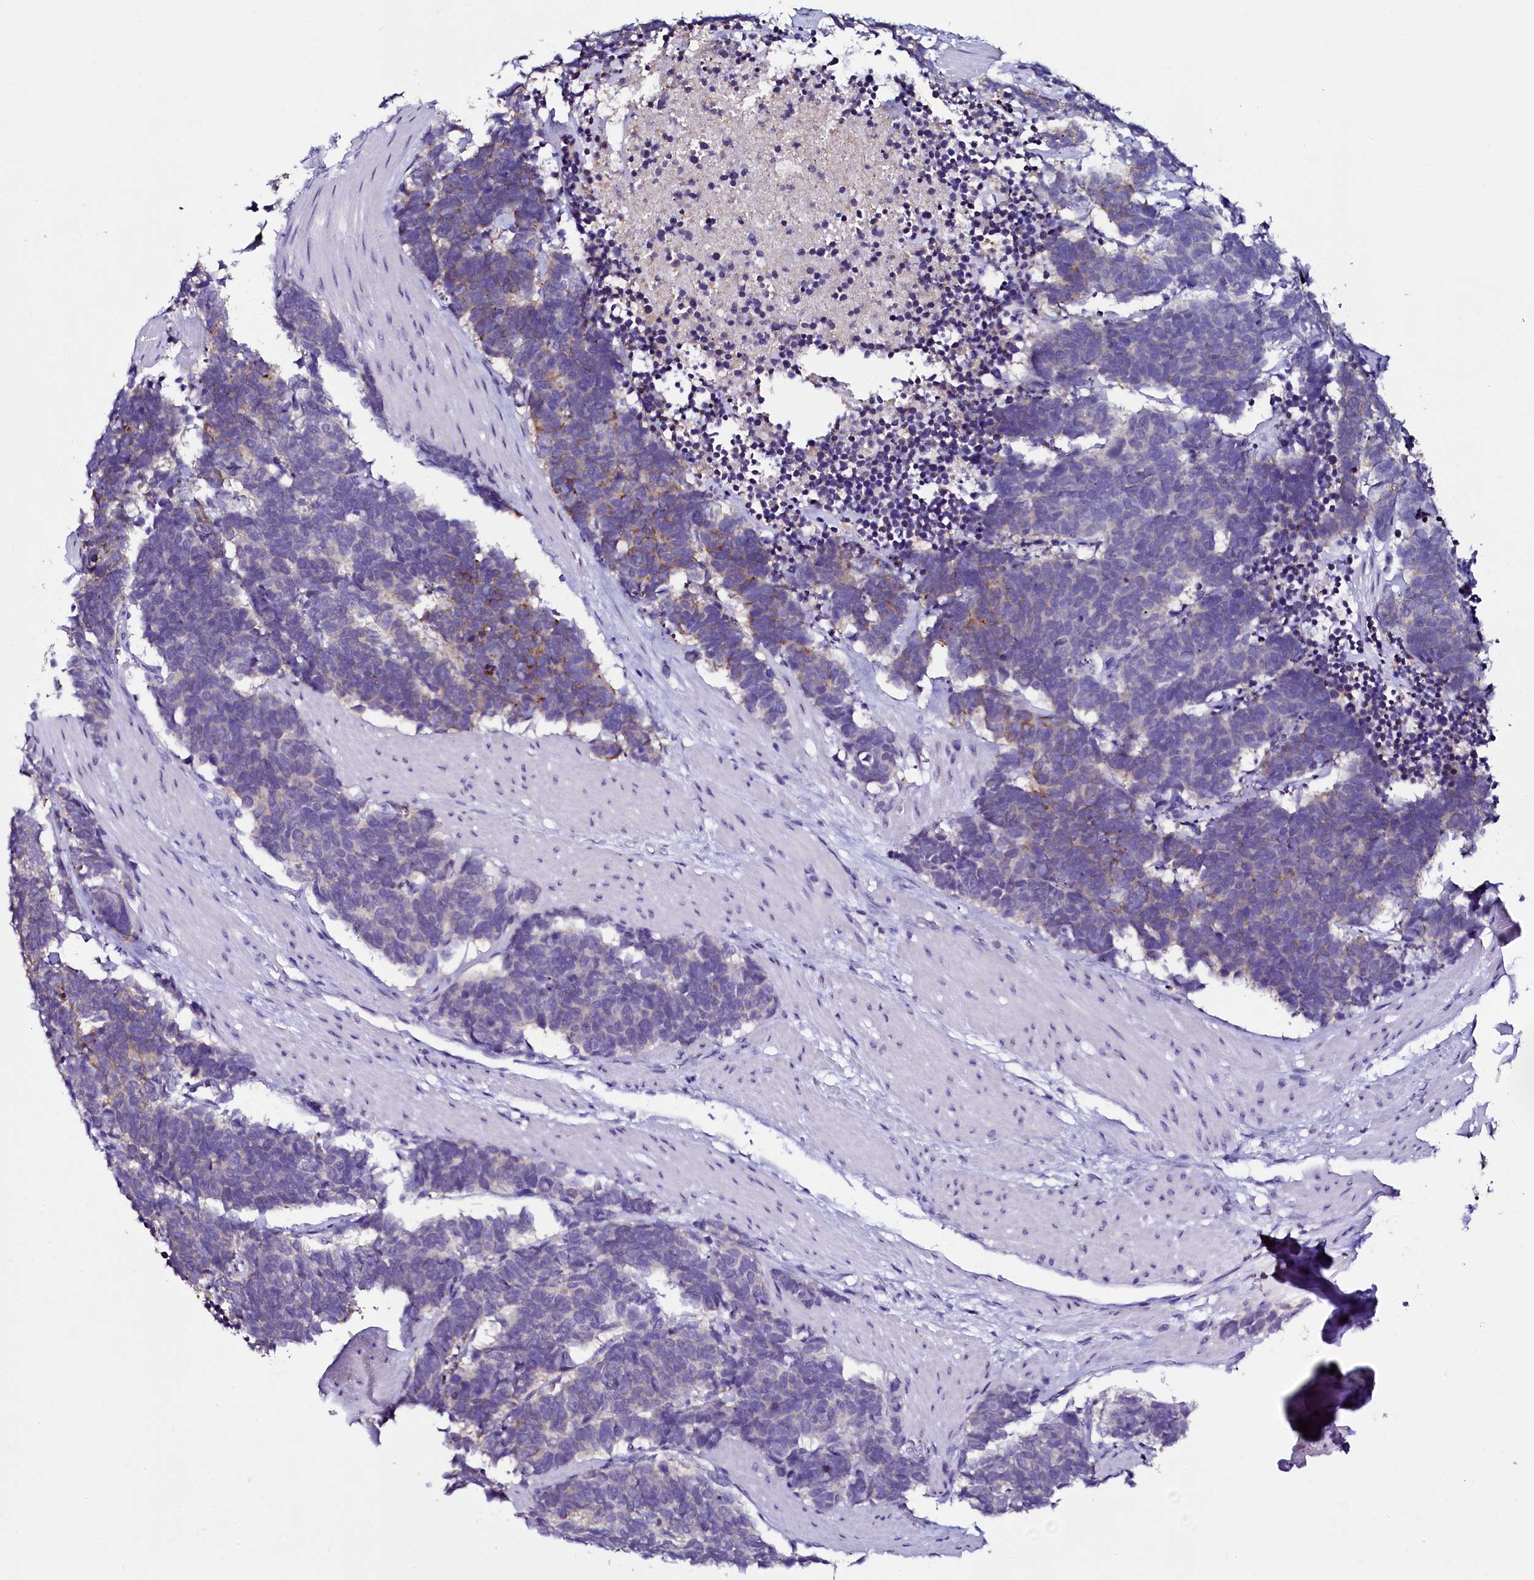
{"staining": {"intensity": "weak", "quantity": "<25%", "location": "cytoplasmic/membranous"}, "tissue": "carcinoid", "cell_type": "Tumor cells", "image_type": "cancer", "snomed": [{"axis": "morphology", "description": "Carcinoma, NOS"}, {"axis": "morphology", "description": "Carcinoid, malignant, NOS"}, {"axis": "topography", "description": "Urinary bladder"}], "caption": "The immunohistochemistry (IHC) histopathology image has no significant staining in tumor cells of carcinoma tissue. (Stains: DAB (3,3'-diaminobenzidine) immunohistochemistry with hematoxylin counter stain, Microscopy: brightfield microscopy at high magnification).", "gene": "SORD", "patient": {"sex": "male", "age": 57}}